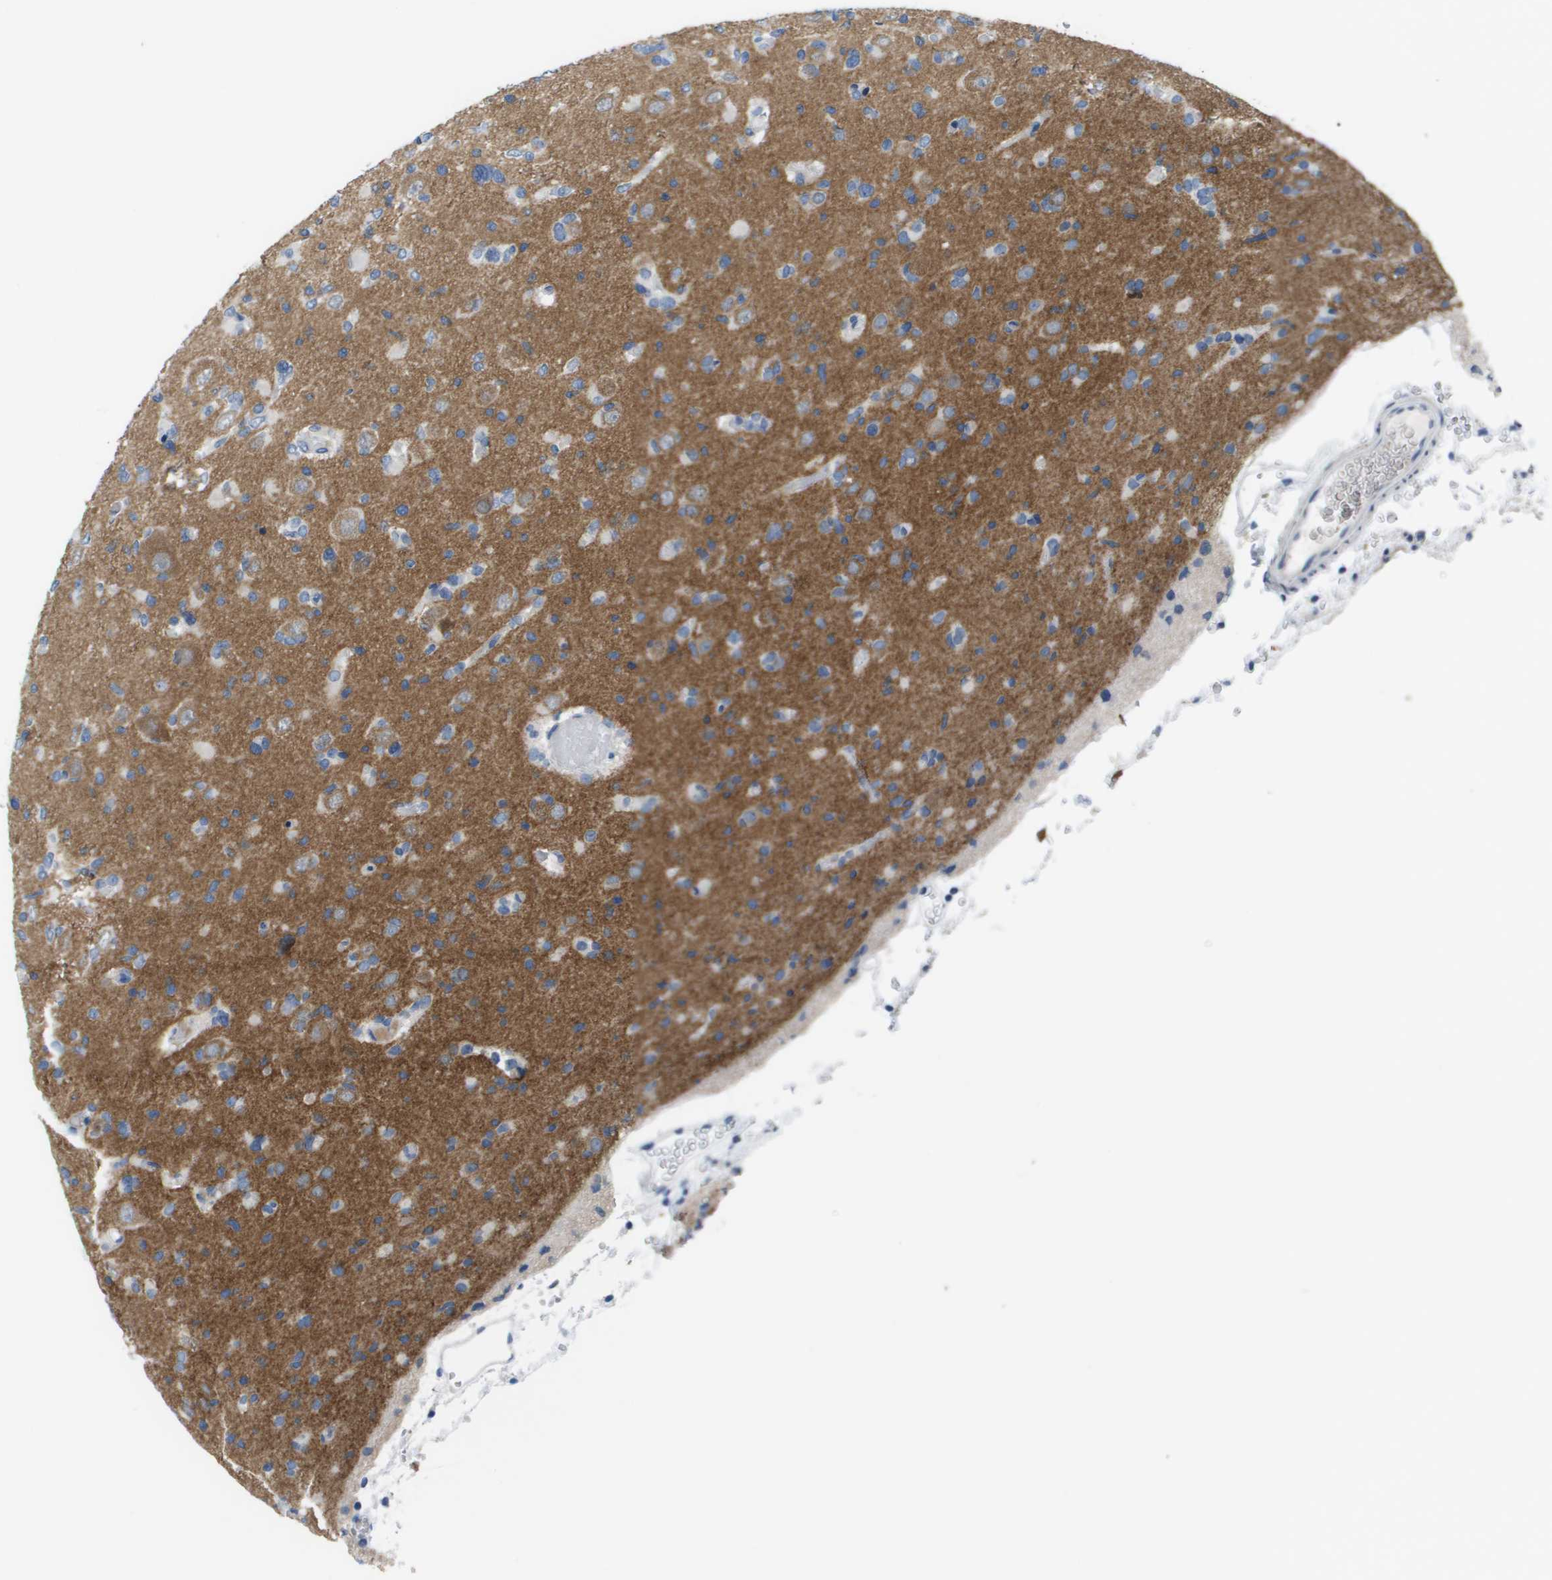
{"staining": {"intensity": "moderate", "quantity": "25%-75%", "location": "cytoplasmic/membranous"}, "tissue": "glioma", "cell_type": "Tumor cells", "image_type": "cancer", "snomed": [{"axis": "morphology", "description": "Glioma, malignant, Low grade"}, {"axis": "topography", "description": "Brain"}], "caption": "This is a photomicrograph of IHC staining of malignant low-grade glioma, which shows moderate staining in the cytoplasmic/membranous of tumor cells.", "gene": "NCS1", "patient": {"sex": "female", "age": 22}}